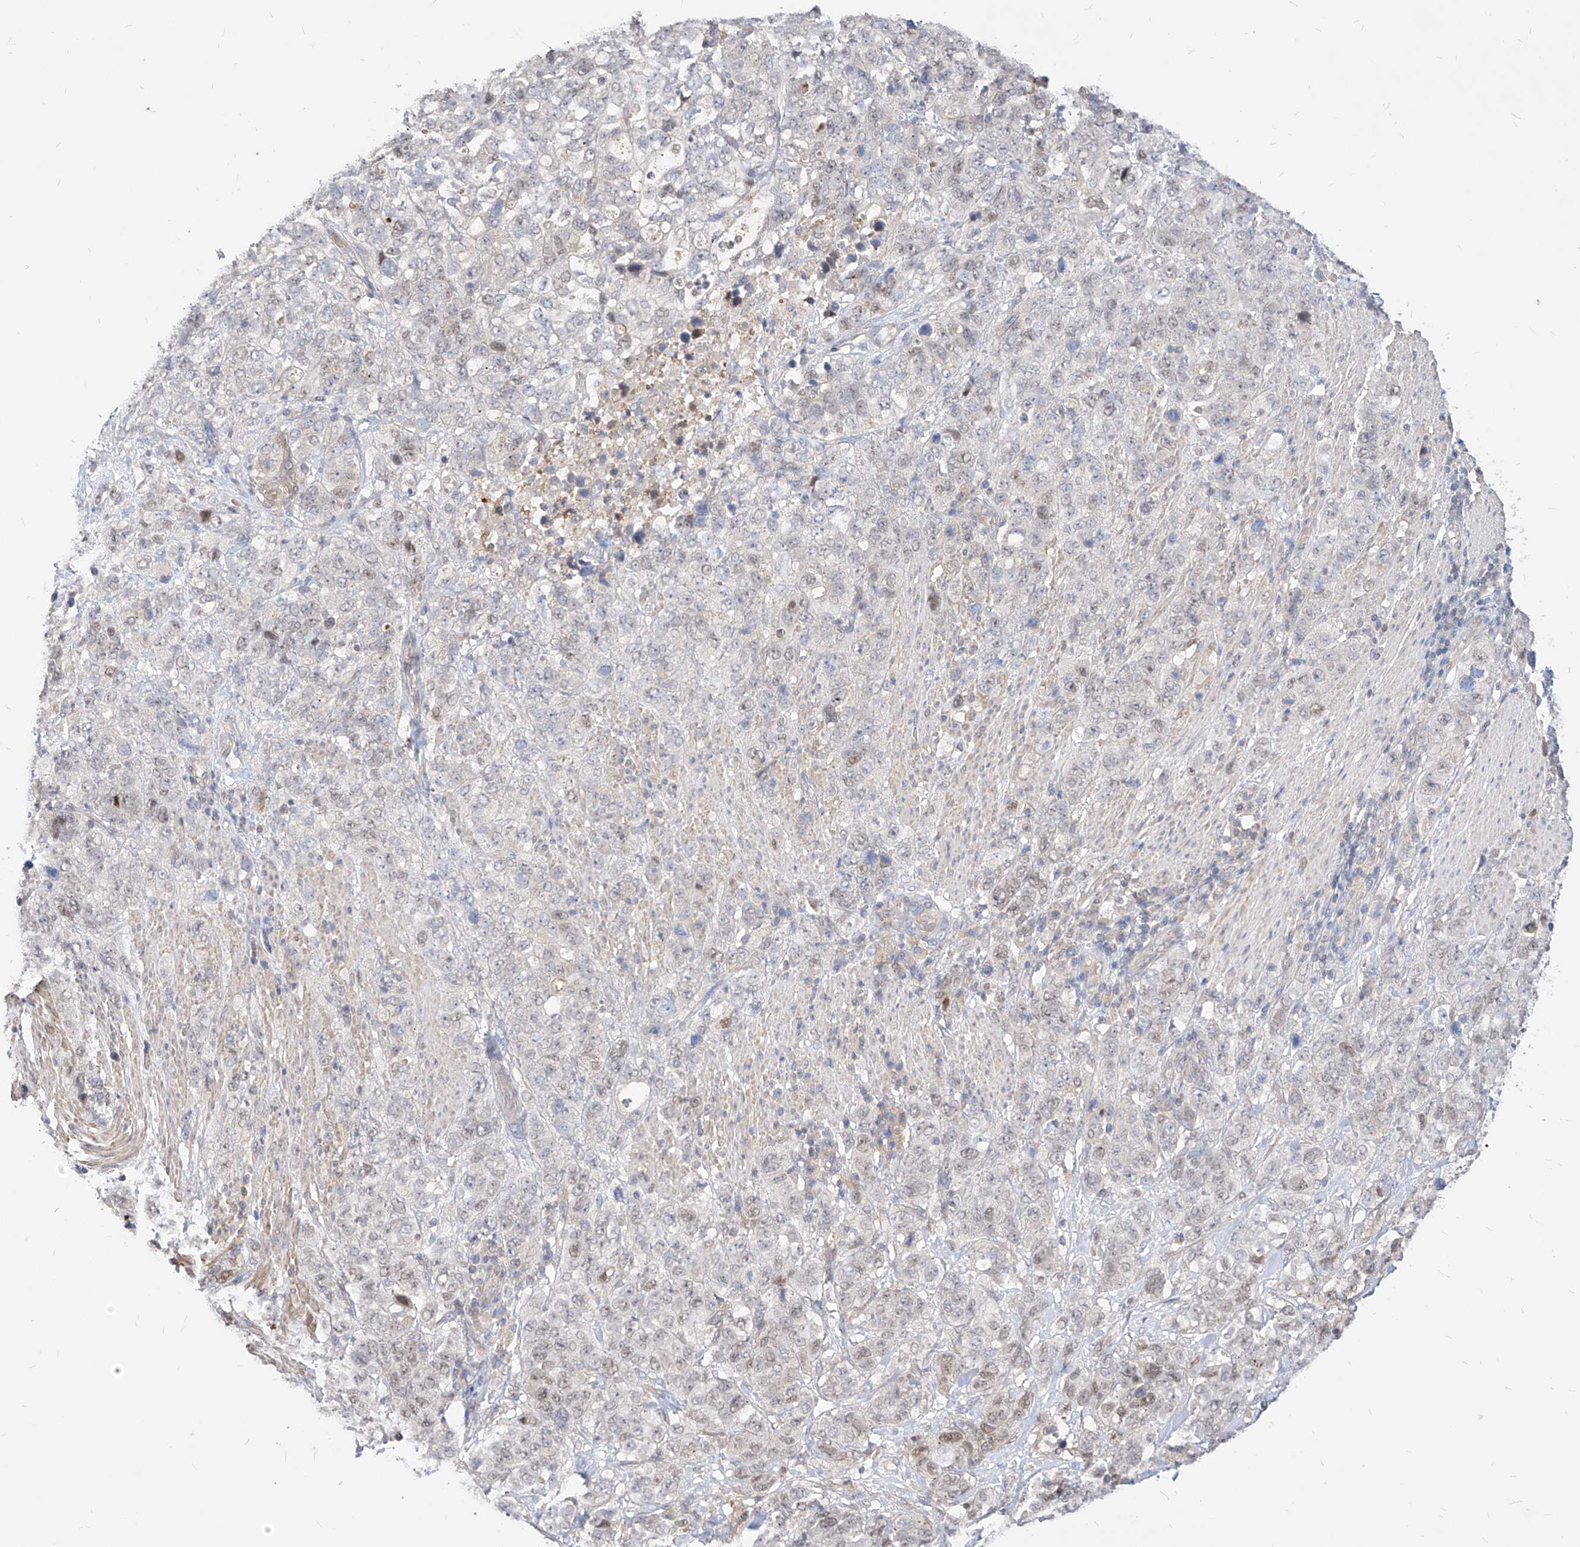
{"staining": {"intensity": "weak", "quantity": "<25%", "location": "nuclear"}, "tissue": "stomach cancer", "cell_type": "Tumor cells", "image_type": "cancer", "snomed": [{"axis": "morphology", "description": "Adenocarcinoma, NOS"}, {"axis": "topography", "description": "Stomach"}], "caption": "The image exhibits no significant positivity in tumor cells of stomach adenocarcinoma.", "gene": "TSNAX", "patient": {"sex": "male", "age": 48}}